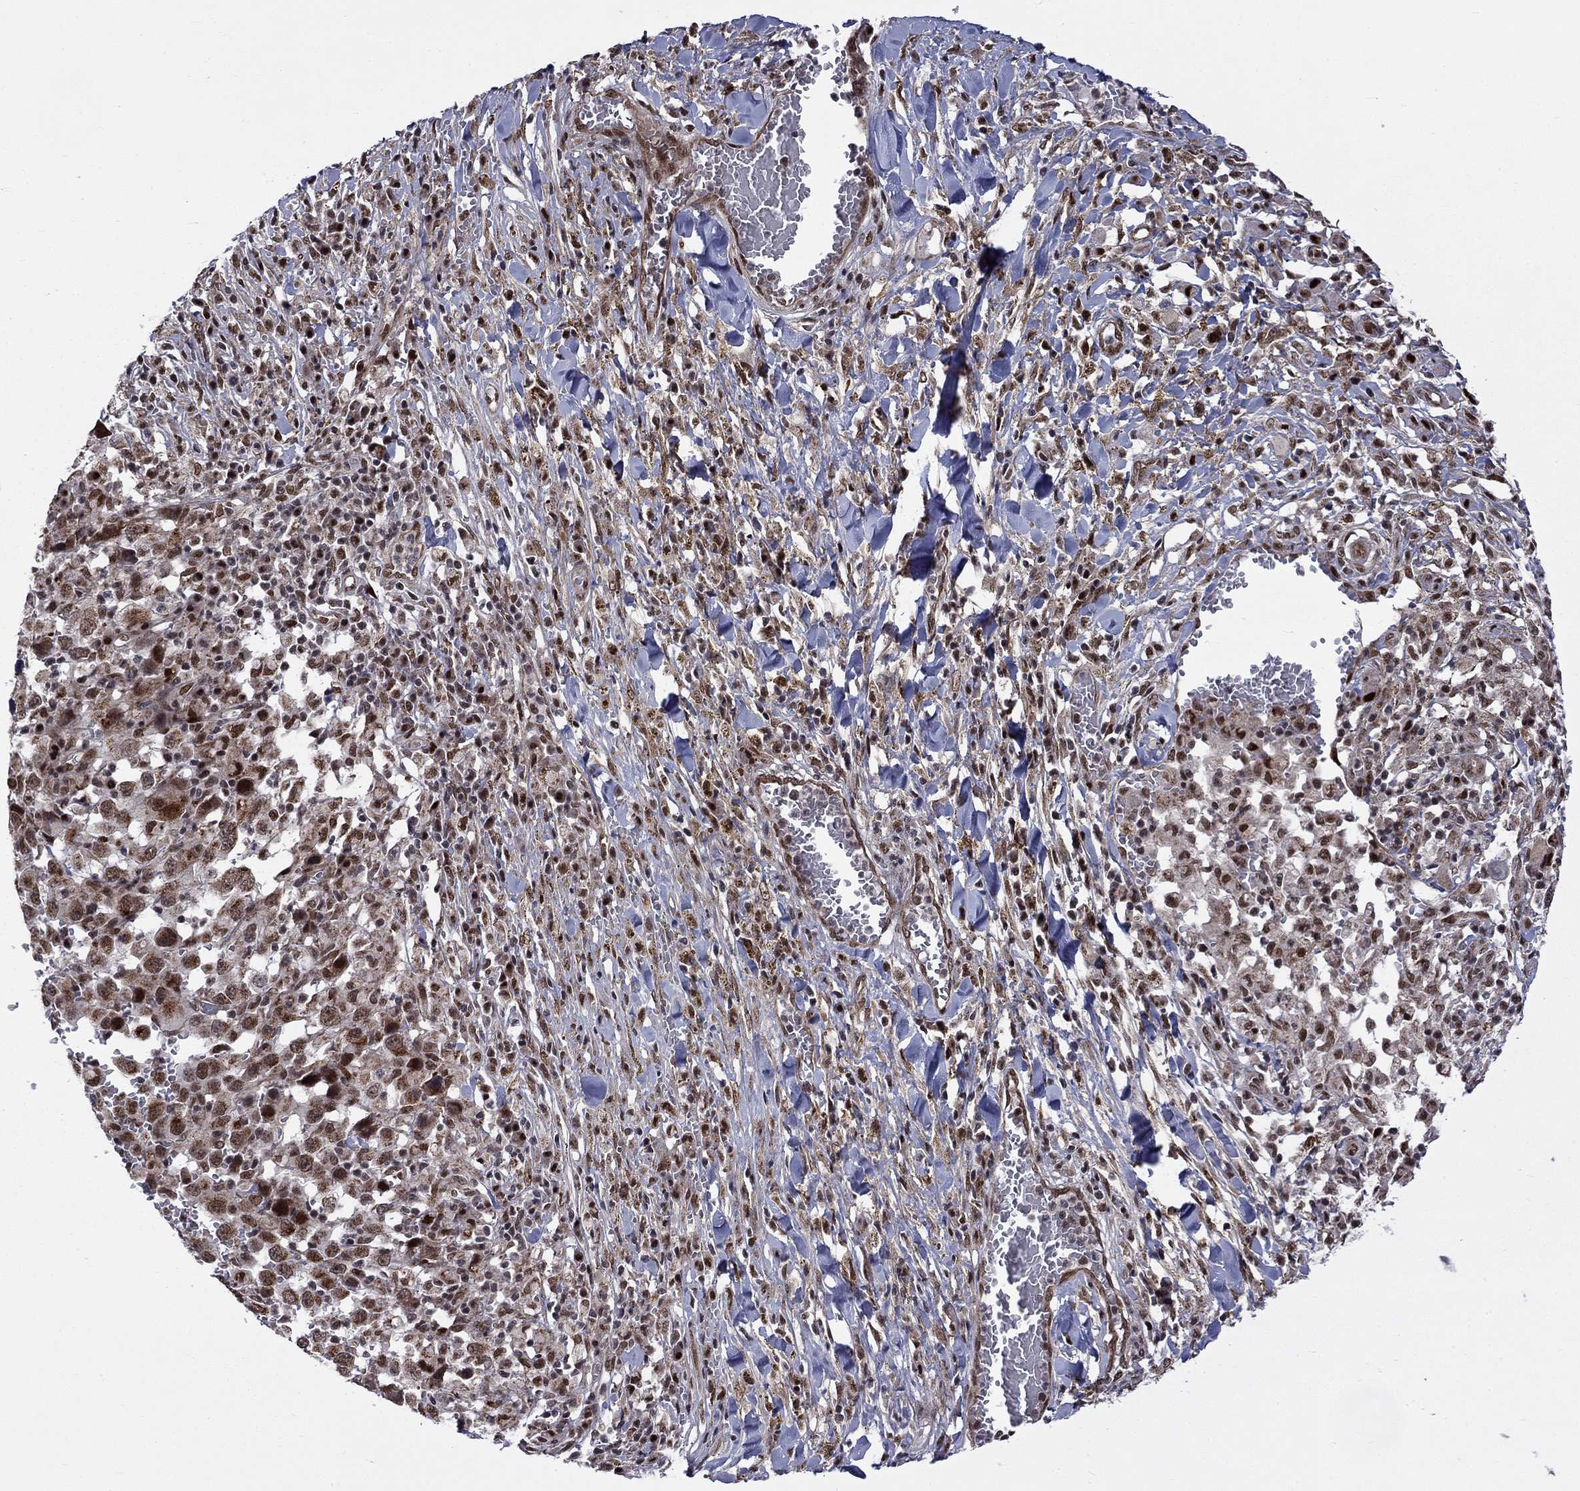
{"staining": {"intensity": "strong", "quantity": "25%-75%", "location": "nuclear"}, "tissue": "melanoma", "cell_type": "Tumor cells", "image_type": "cancer", "snomed": [{"axis": "morphology", "description": "Malignant melanoma, NOS"}, {"axis": "topography", "description": "Skin"}], "caption": "Immunohistochemical staining of human malignant melanoma reveals high levels of strong nuclear protein staining in approximately 25%-75% of tumor cells. (DAB (3,3'-diaminobenzidine) IHC with brightfield microscopy, high magnification).", "gene": "KPNA3", "patient": {"sex": "female", "age": 91}}